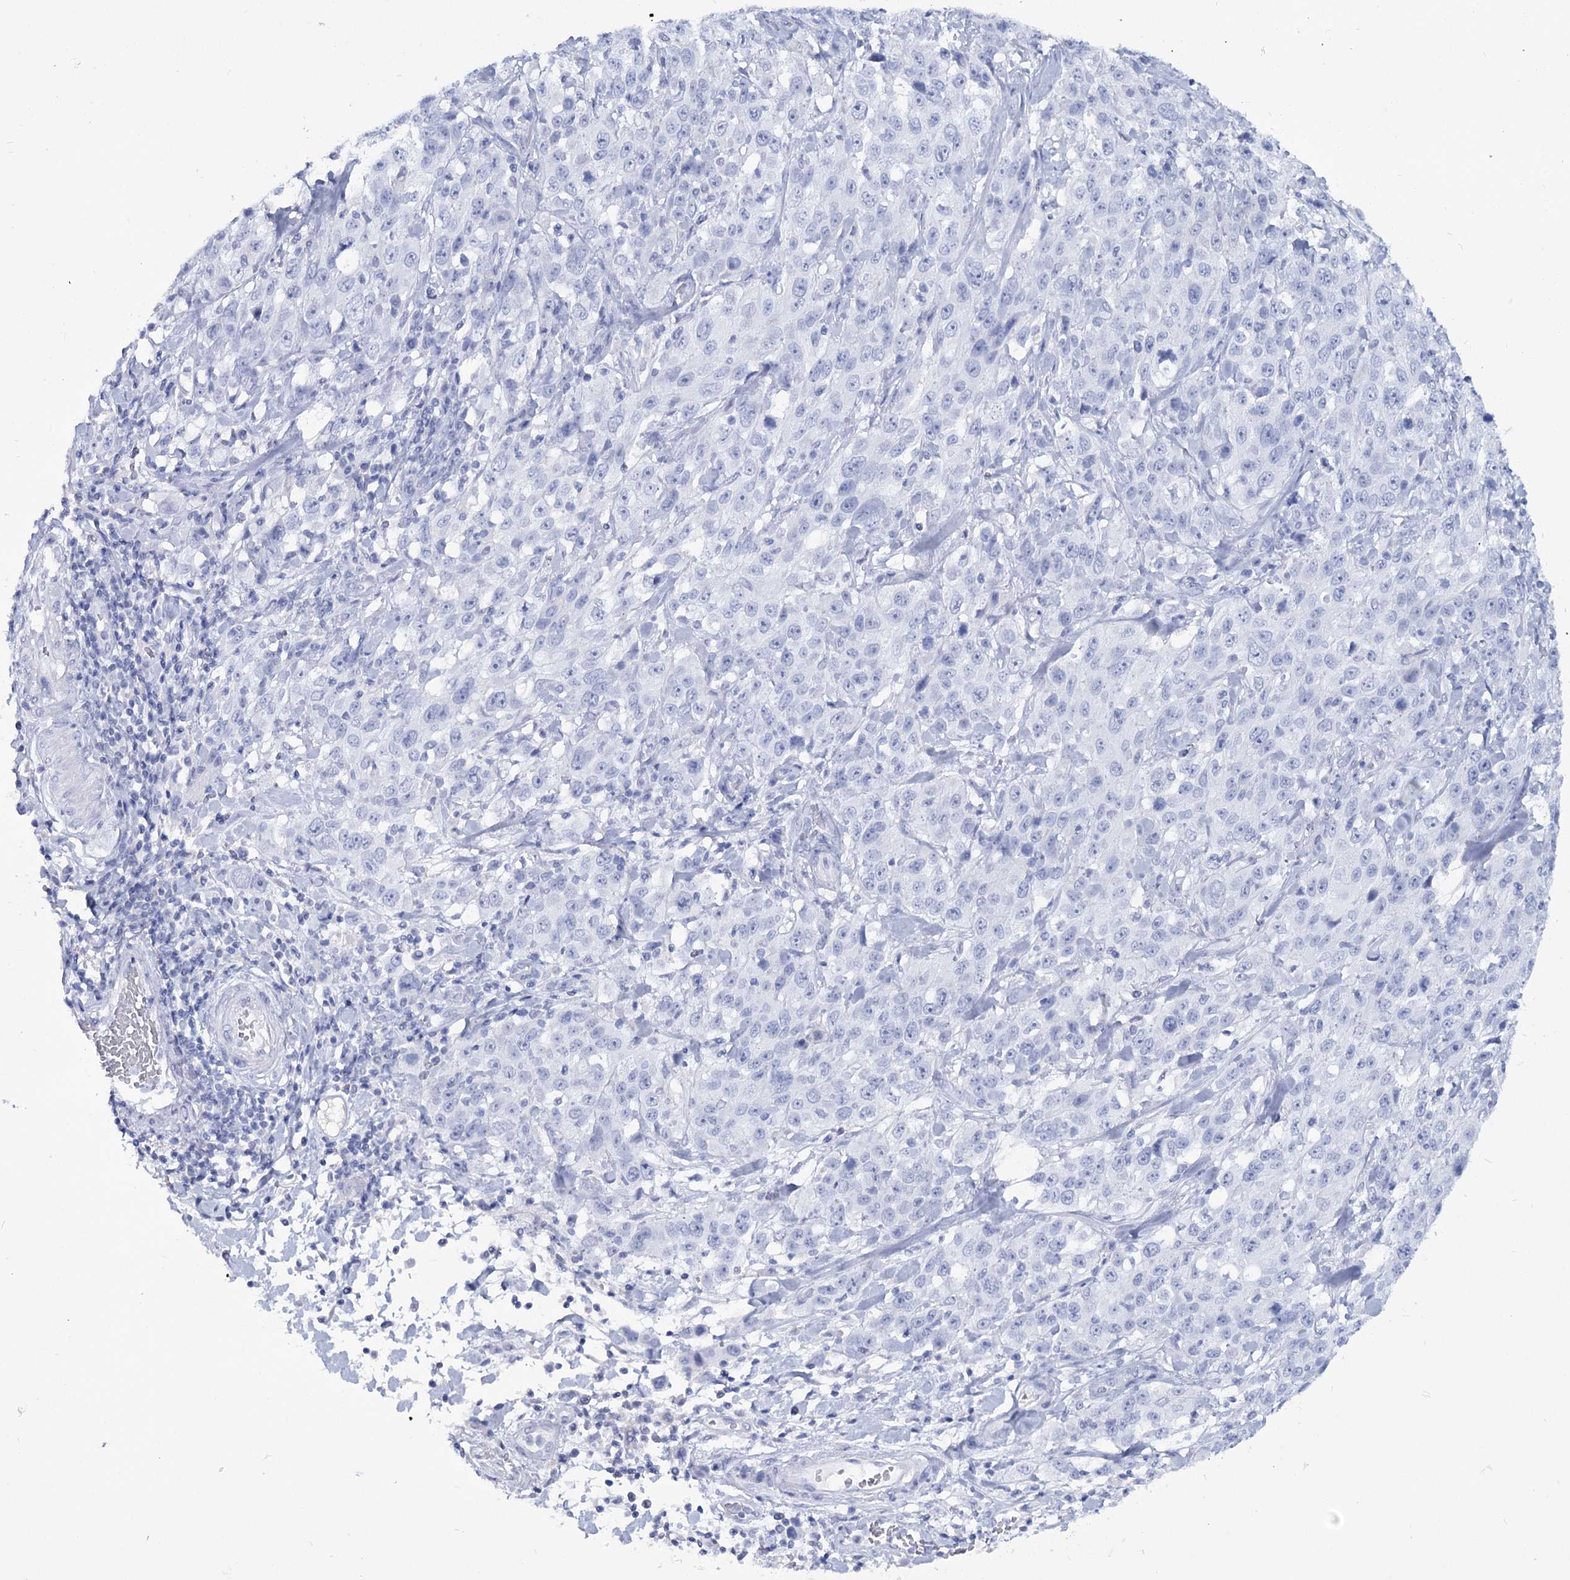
{"staining": {"intensity": "negative", "quantity": "none", "location": "none"}, "tissue": "stomach cancer", "cell_type": "Tumor cells", "image_type": "cancer", "snomed": [{"axis": "morphology", "description": "Normal tissue, NOS"}, {"axis": "morphology", "description": "Adenocarcinoma, NOS"}, {"axis": "topography", "description": "Lymph node"}, {"axis": "topography", "description": "Stomach"}], "caption": "This photomicrograph is of stomach cancer (adenocarcinoma) stained with immunohistochemistry to label a protein in brown with the nuclei are counter-stained blue. There is no staining in tumor cells. Brightfield microscopy of immunohistochemistry (IHC) stained with DAB (3,3'-diaminobenzidine) (brown) and hematoxylin (blue), captured at high magnification.", "gene": "RNF186", "patient": {"sex": "male", "age": 48}}